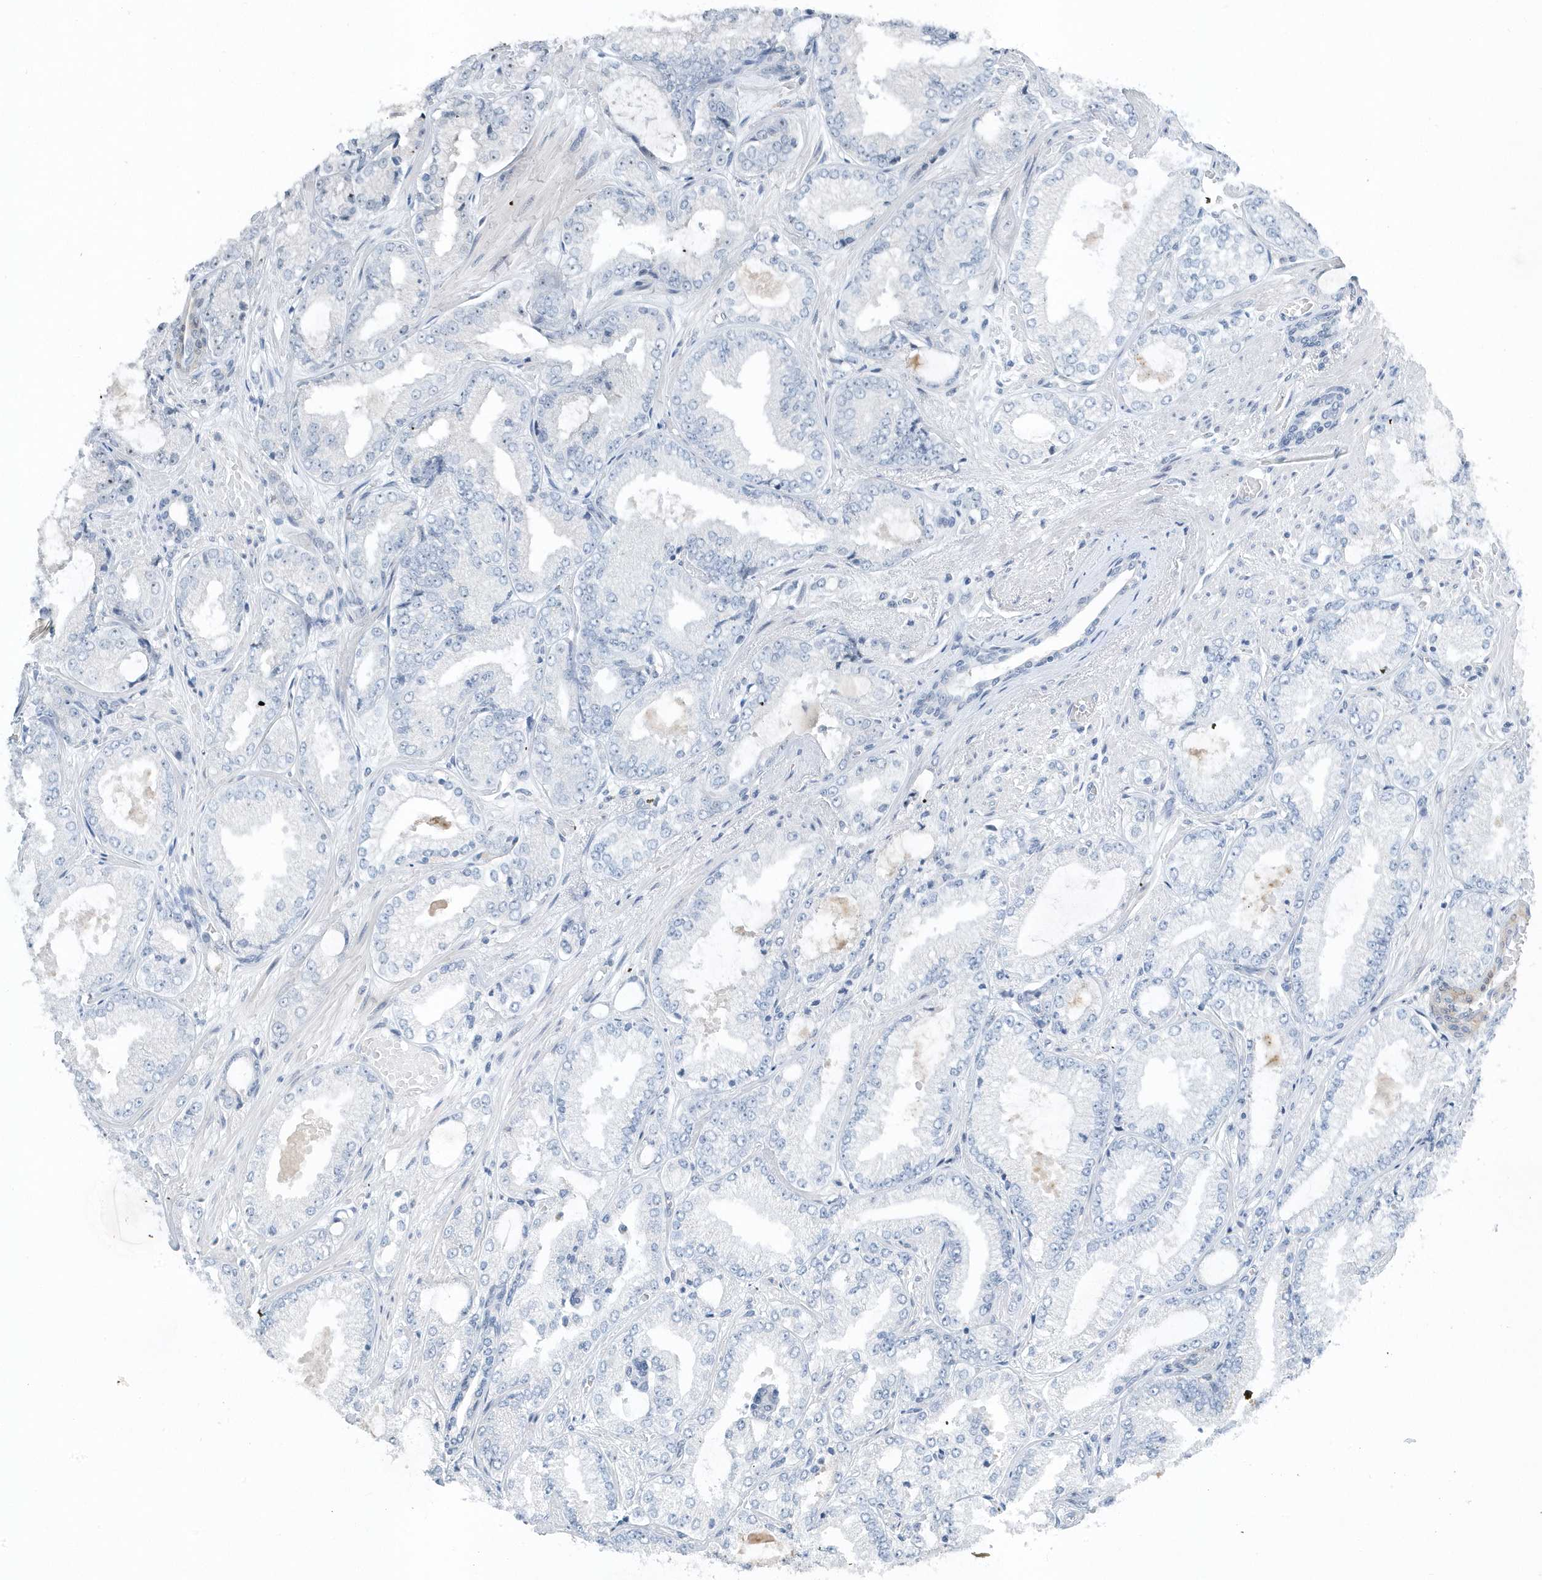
{"staining": {"intensity": "negative", "quantity": "none", "location": "none"}, "tissue": "prostate cancer", "cell_type": "Tumor cells", "image_type": "cancer", "snomed": [{"axis": "morphology", "description": "Adenocarcinoma, High grade"}, {"axis": "topography", "description": "Prostate"}], "caption": "An IHC image of prostate cancer is shown. There is no staining in tumor cells of prostate cancer. (Brightfield microscopy of DAB immunohistochemistry at high magnification).", "gene": "RPF2", "patient": {"sex": "male", "age": 71}}